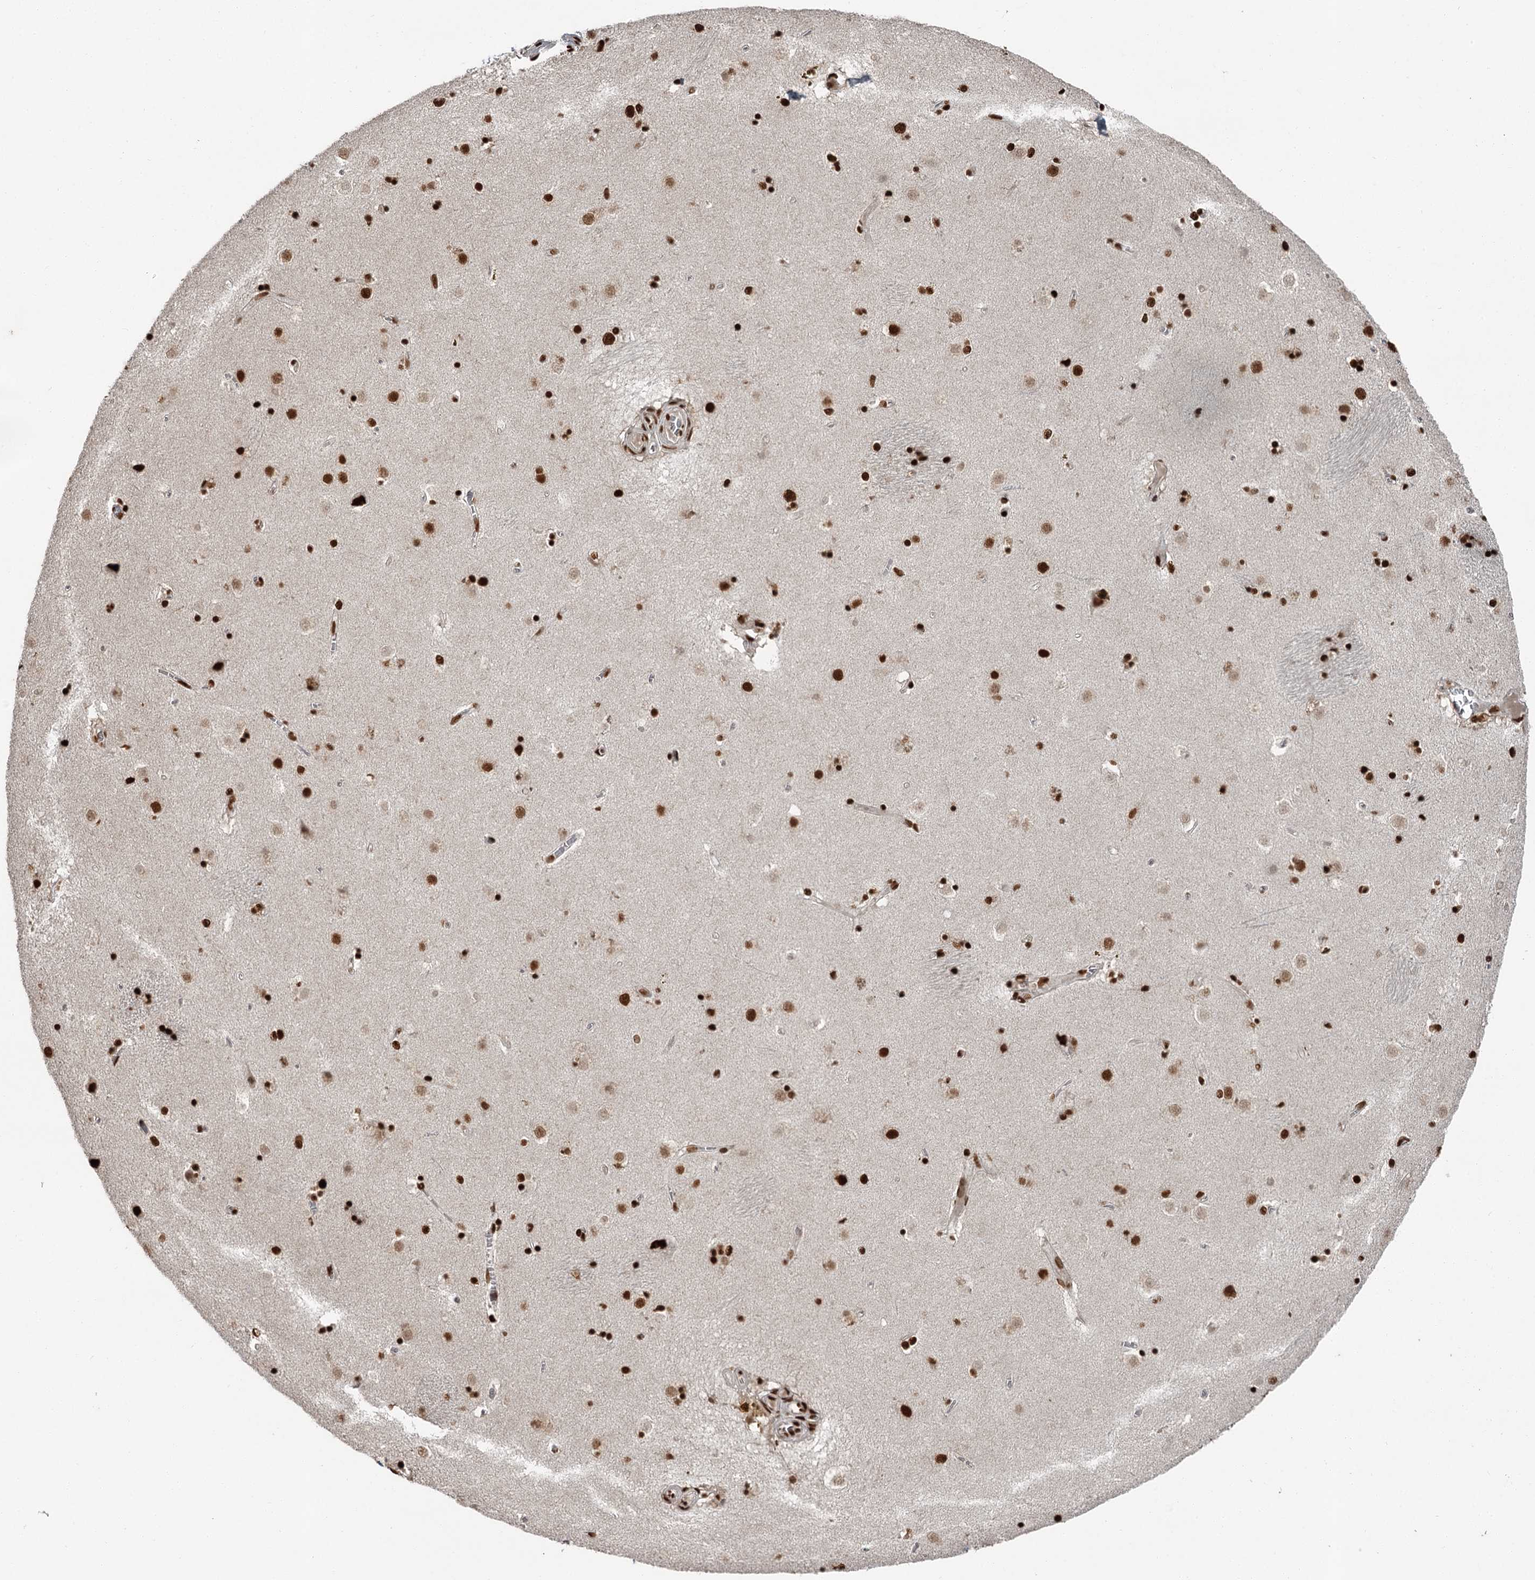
{"staining": {"intensity": "strong", "quantity": ">75%", "location": "nuclear"}, "tissue": "caudate", "cell_type": "Glial cells", "image_type": "normal", "snomed": [{"axis": "morphology", "description": "Normal tissue, NOS"}, {"axis": "topography", "description": "Lateral ventricle wall"}], "caption": "Glial cells exhibit strong nuclear expression in approximately >75% of cells in unremarkable caudate.", "gene": "RBBP7", "patient": {"sex": "male", "age": 70}}